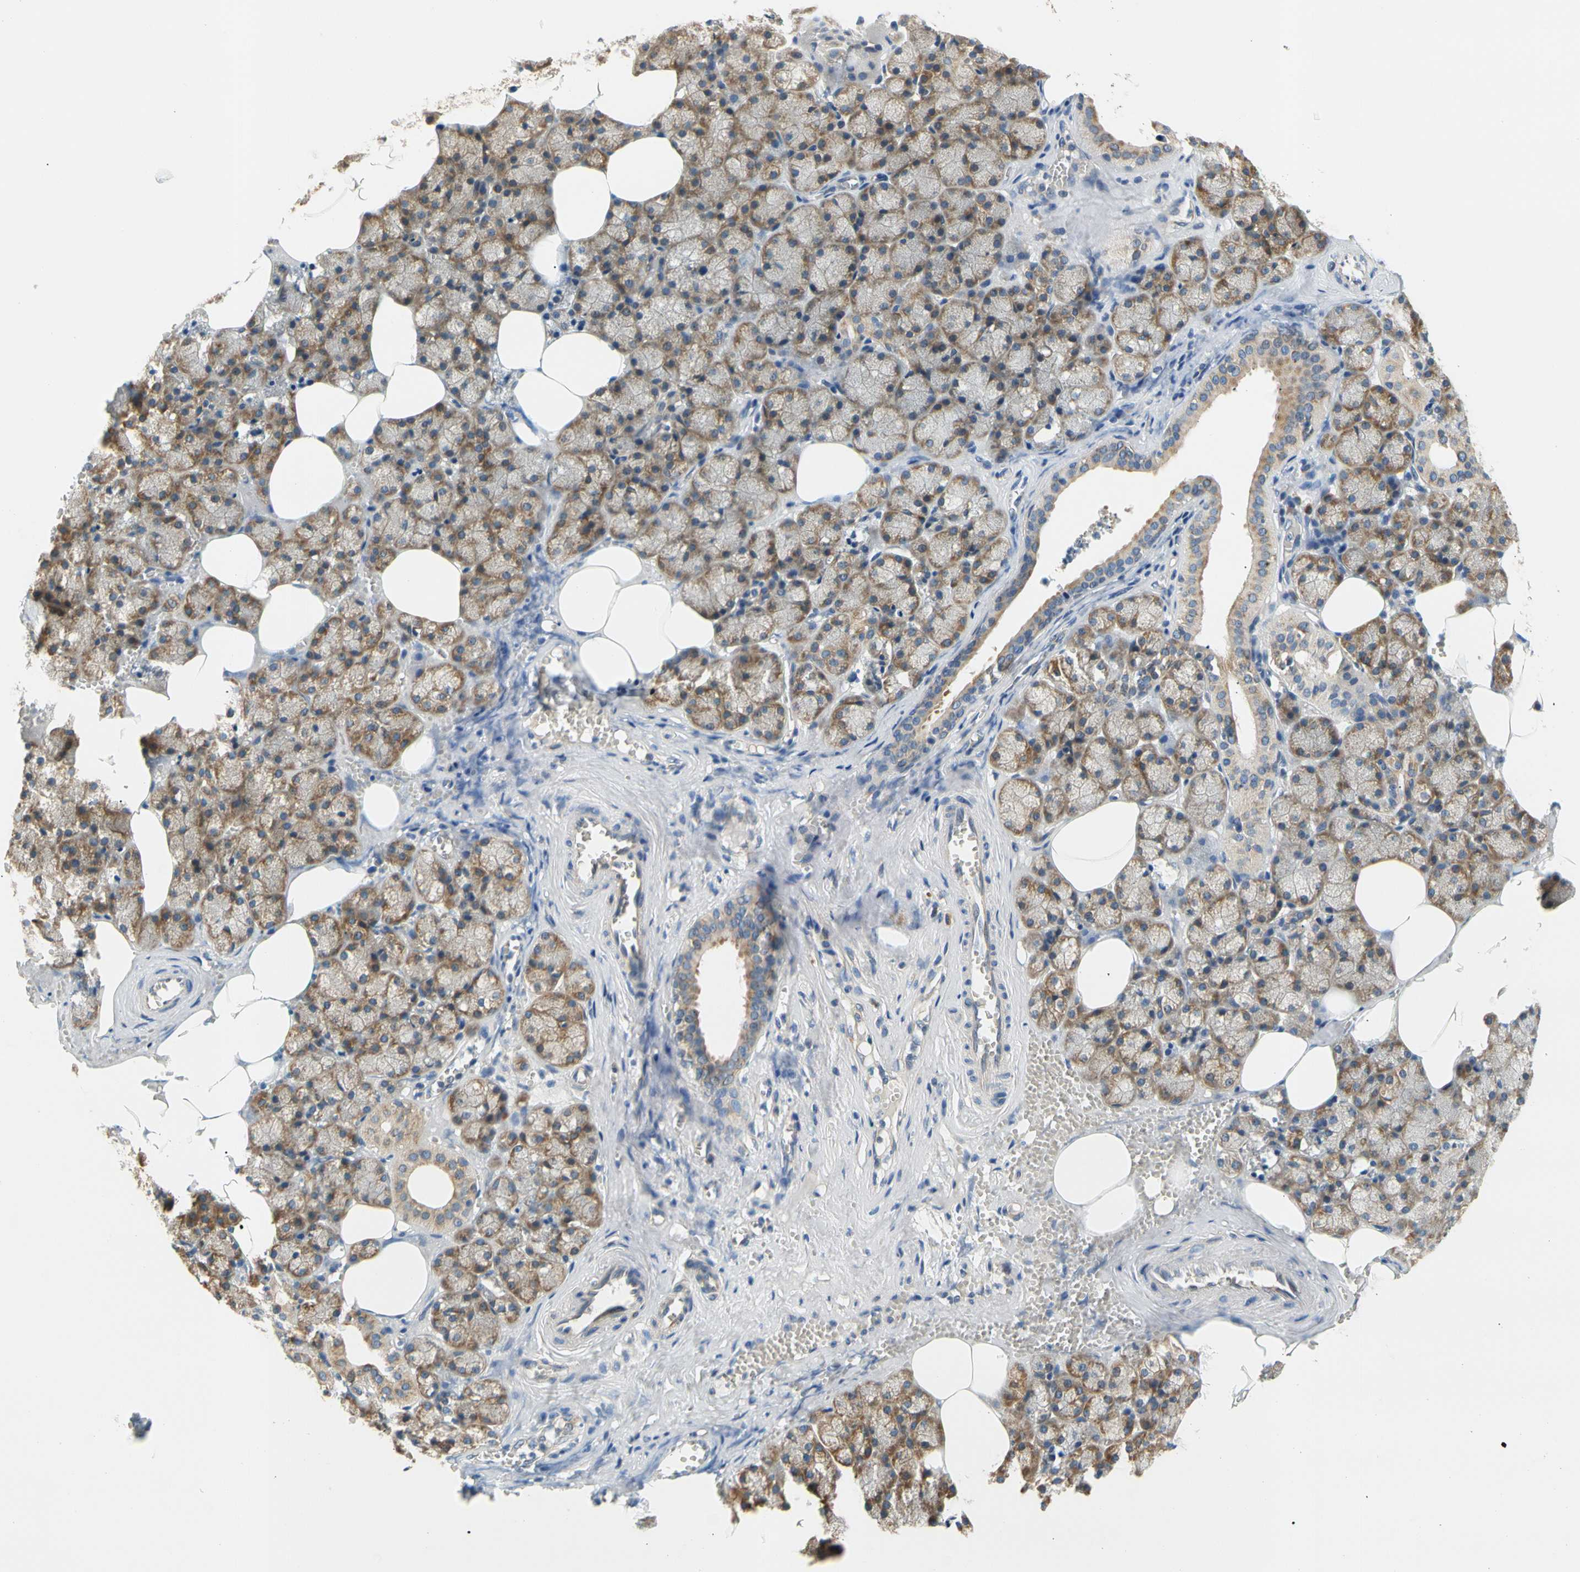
{"staining": {"intensity": "moderate", "quantity": ">75%", "location": "cytoplasmic/membranous"}, "tissue": "salivary gland", "cell_type": "Glandular cells", "image_type": "normal", "snomed": [{"axis": "morphology", "description": "Normal tissue, NOS"}, {"axis": "topography", "description": "Salivary gland"}], "caption": "Protein expression analysis of unremarkable salivary gland reveals moderate cytoplasmic/membranous positivity in approximately >75% of glandular cells.", "gene": "LRRC47", "patient": {"sex": "male", "age": 62}}